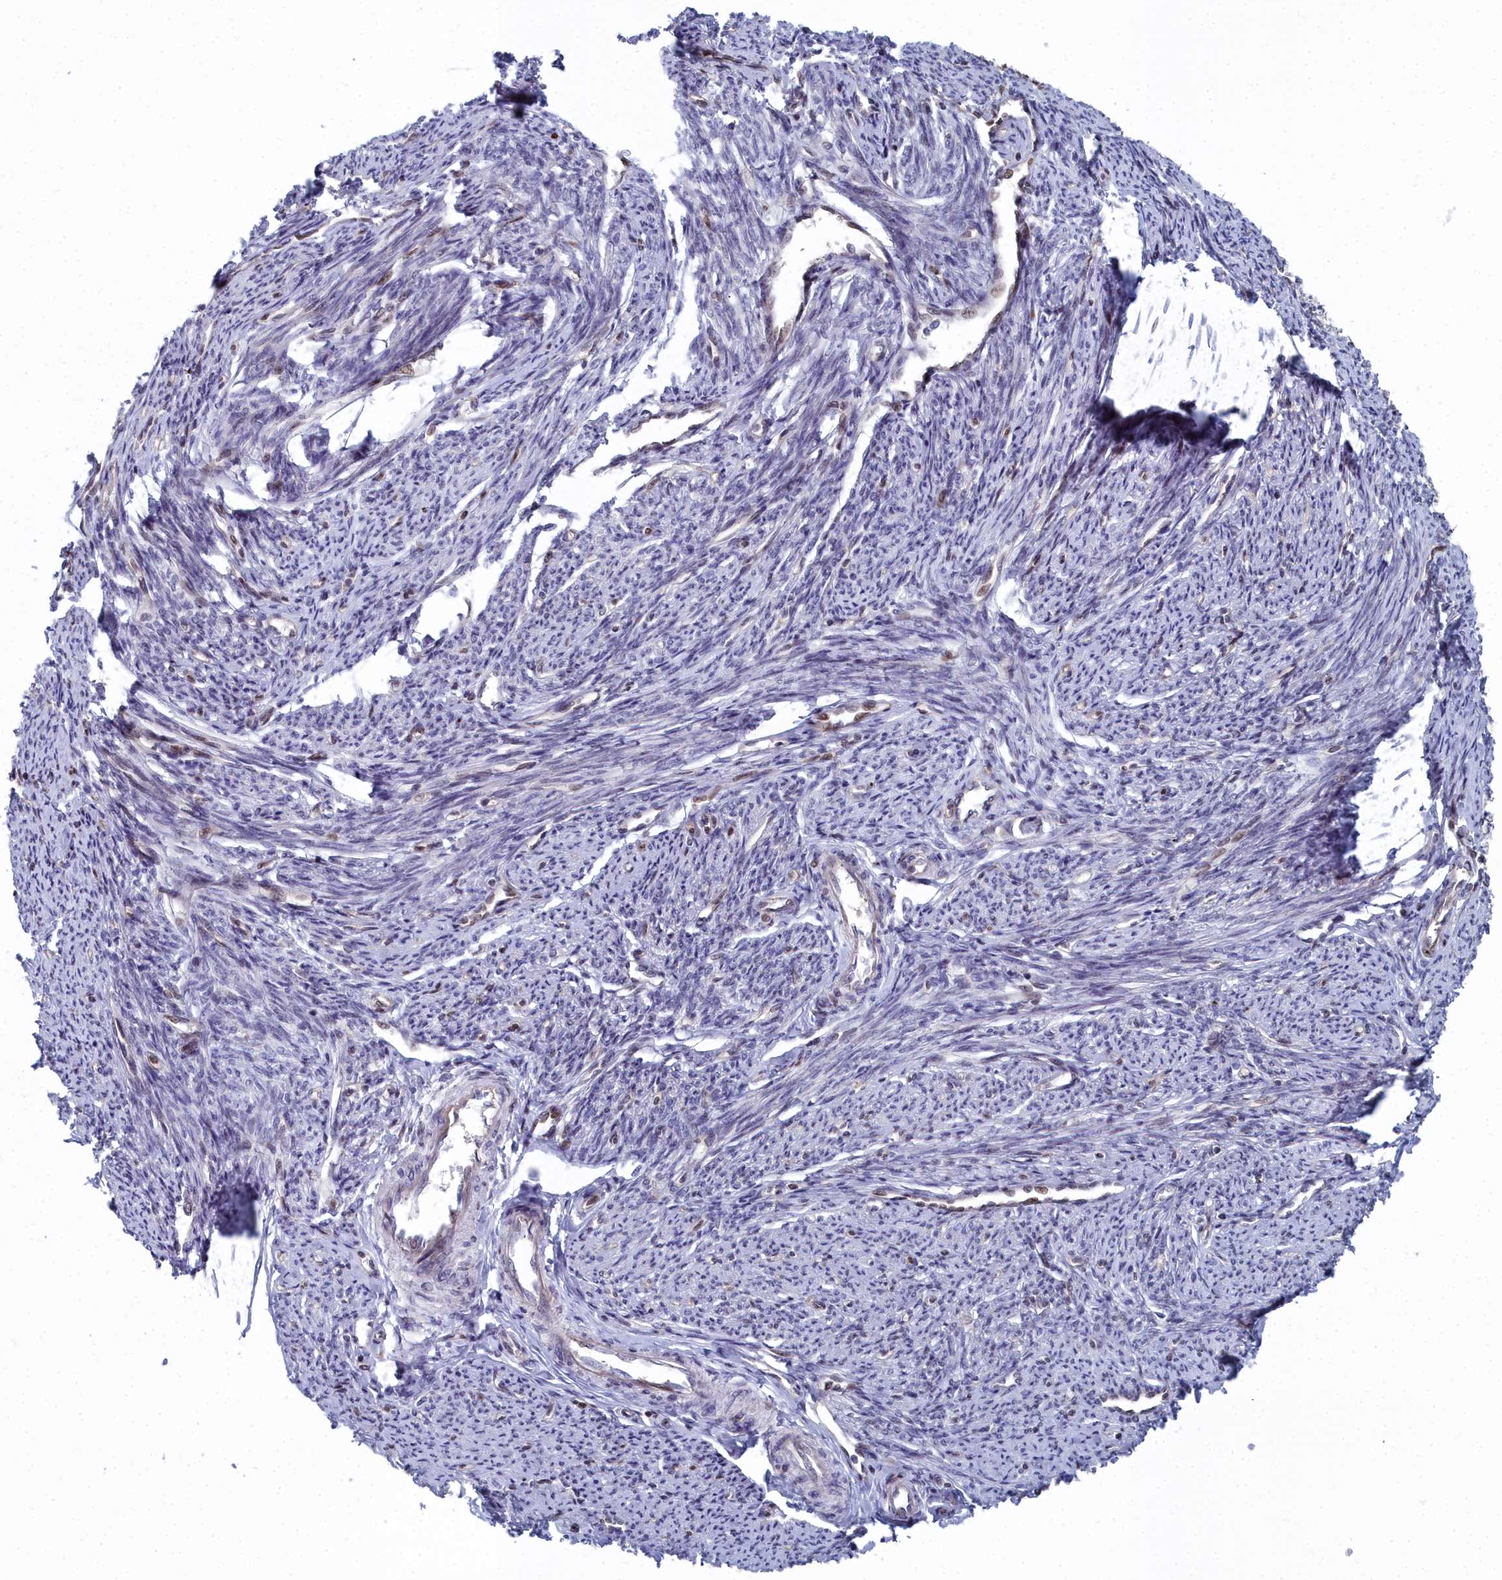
{"staining": {"intensity": "moderate", "quantity": "<25%", "location": "nuclear"}, "tissue": "smooth muscle", "cell_type": "Smooth muscle cells", "image_type": "normal", "snomed": [{"axis": "morphology", "description": "Normal tissue, NOS"}, {"axis": "topography", "description": "Smooth muscle"}, {"axis": "topography", "description": "Uterus"}], "caption": "Immunohistochemistry (IHC) of unremarkable smooth muscle reveals low levels of moderate nuclear positivity in approximately <25% of smooth muscle cells. (Brightfield microscopy of DAB IHC at high magnification).", "gene": "RPS27A", "patient": {"sex": "female", "age": 59}}